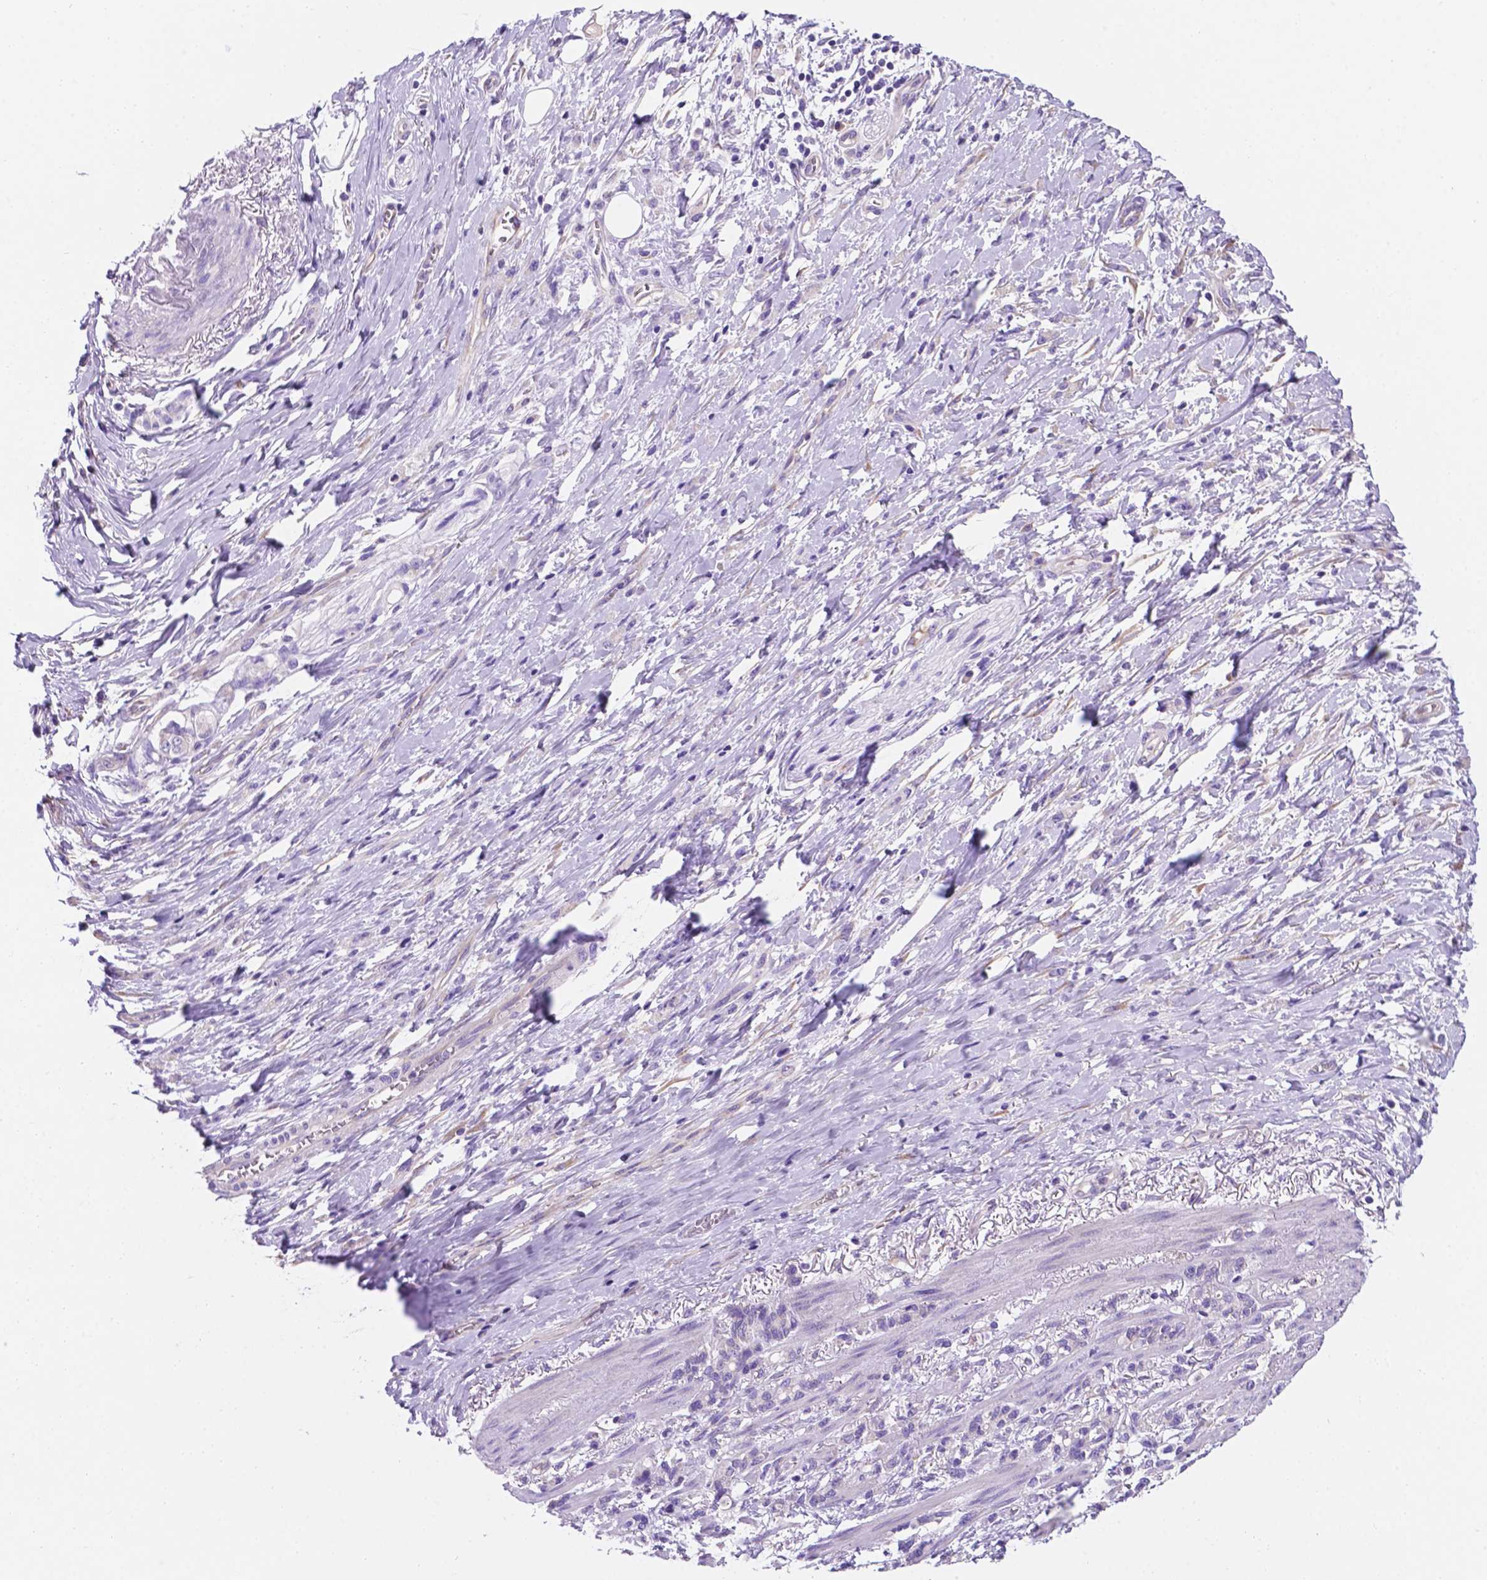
{"staining": {"intensity": "negative", "quantity": "none", "location": "none"}, "tissue": "stomach cancer", "cell_type": "Tumor cells", "image_type": "cancer", "snomed": [{"axis": "morphology", "description": "Adenocarcinoma, NOS"}, {"axis": "topography", "description": "Stomach"}], "caption": "Immunohistochemistry (IHC) image of neoplastic tissue: human adenocarcinoma (stomach) stained with DAB (3,3'-diaminobenzidine) exhibits no significant protein expression in tumor cells.", "gene": "CEACAM7", "patient": {"sex": "female", "age": 84}}